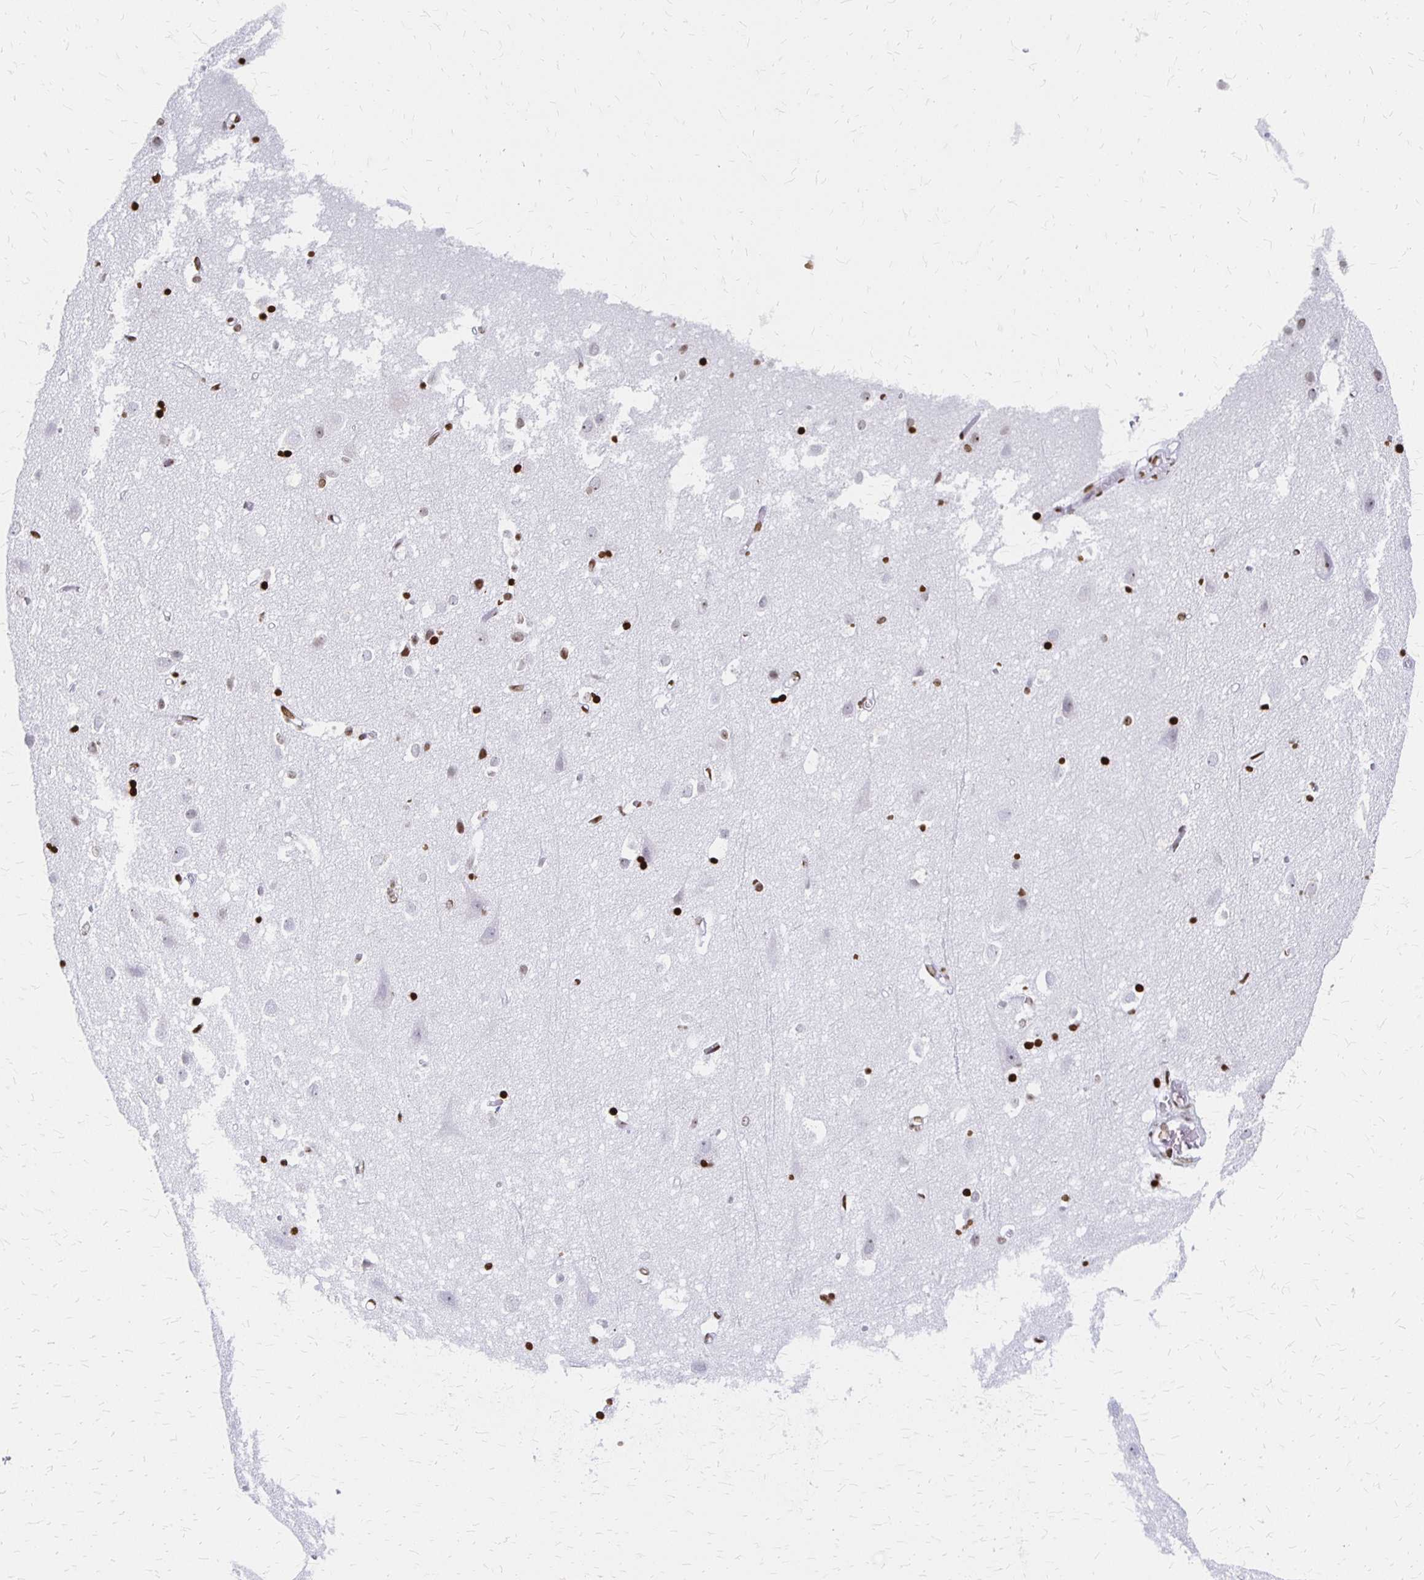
{"staining": {"intensity": "negative", "quantity": "none", "location": "none"}, "tissue": "cerebral cortex", "cell_type": "Endothelial cells", "image_type": "normal", "snomed": [{"axis": "morphology", "description": "Normal tissue, NOS"}, {"axis": "topography", "description": "Cerebral cortex"}], "caption": "High magnification brightfield microscopy of normal cerebral cortex stained with DAB (3,3'-diaminobenzidine) (brown) and counterstained with hematoxylin (blue): endothelial cells show no significant staining.", "gene": "ZNF280C", "patient": {"sex": "male", "age": 70}}